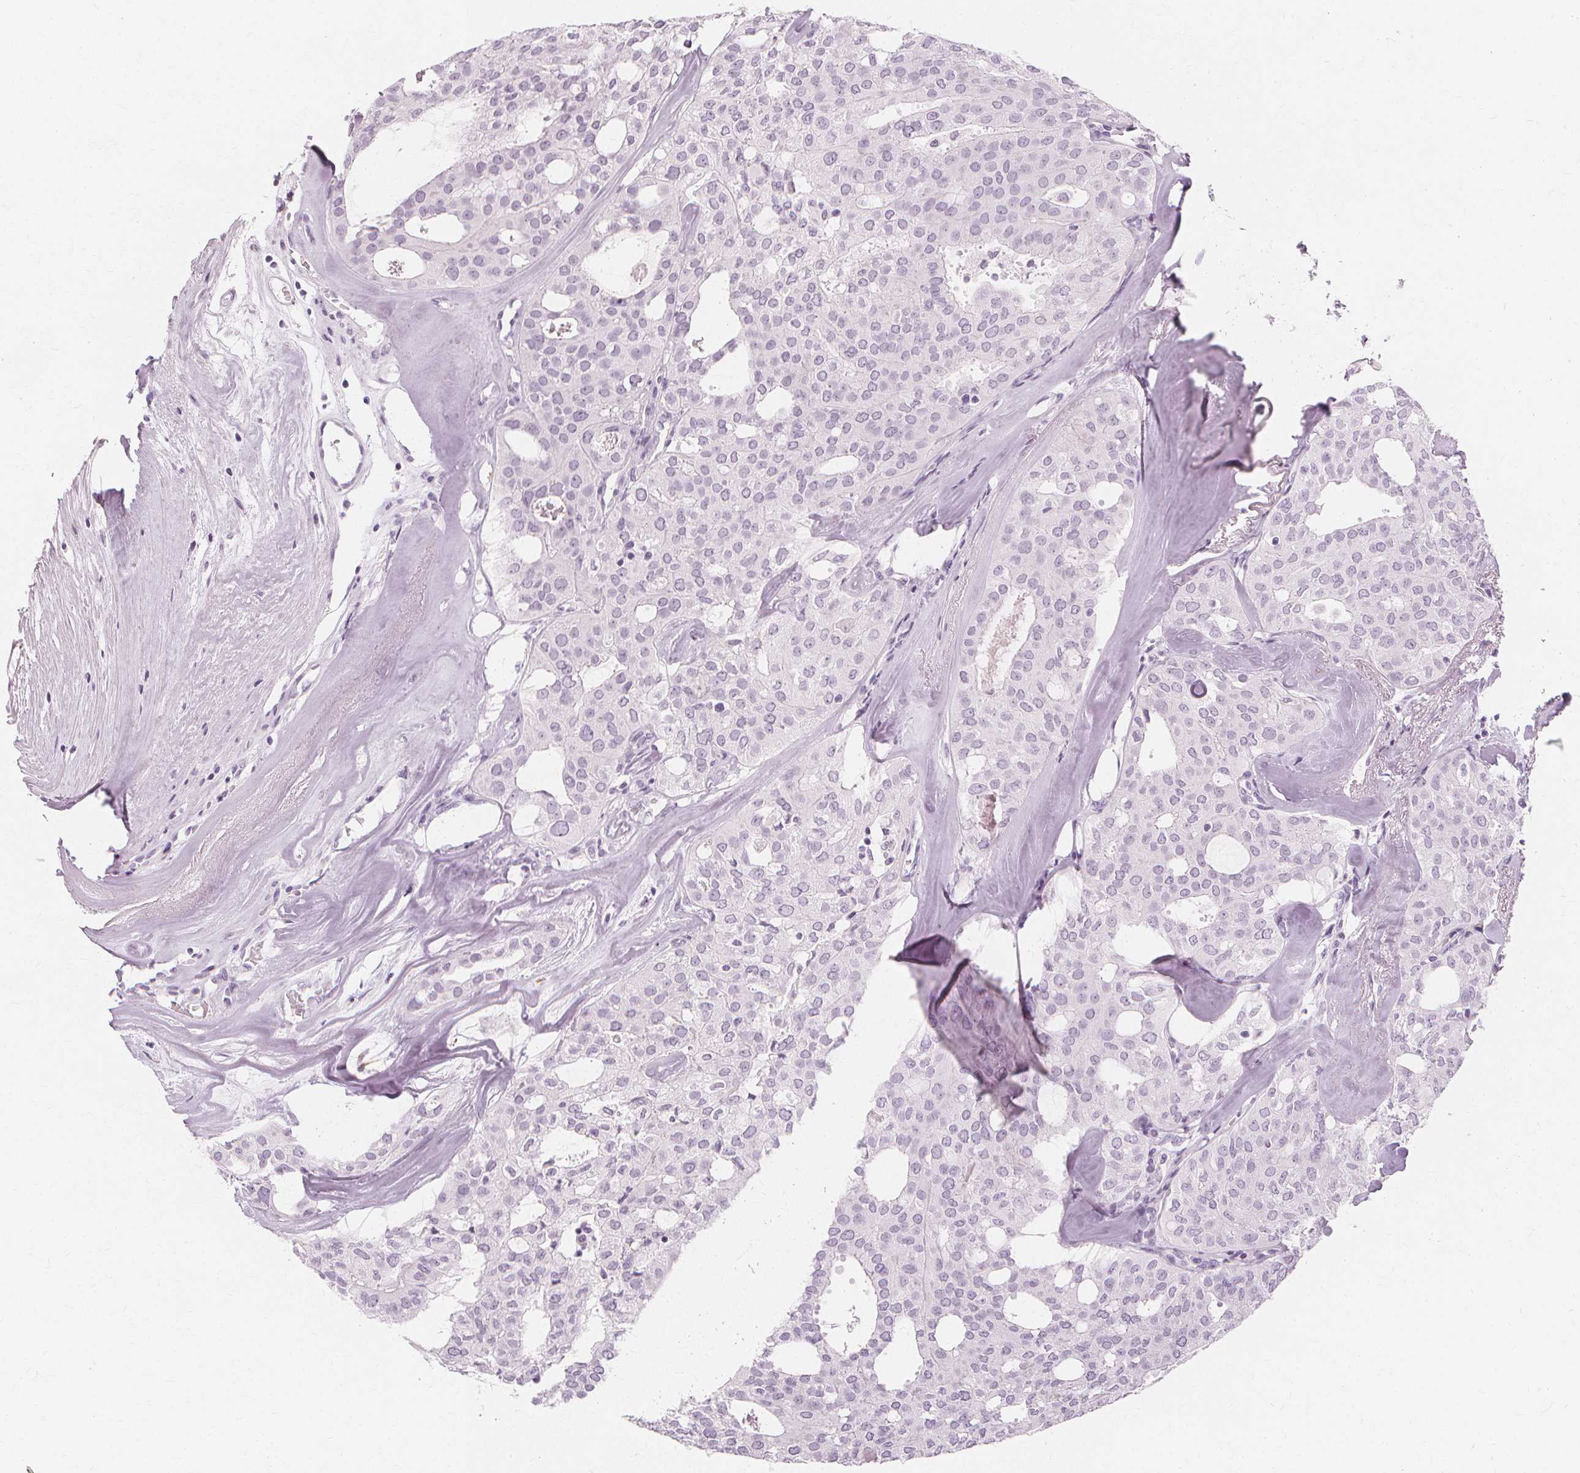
{"staining": {"intensity": "negative", "quantity": "none", "location": "none"}, "tissue": "thyroid cancer", "cell_type": "Tumor cells", "image_type": "cancer", "snomed": [{"axis": "morphology", "description": "Follicular adenoma carcinoma, NOS"}, {"axis": "topography", "description": "Thyroid gland"}], "caption": "IHC histopathology image of thyroid follicular adenoma carcinoma stained for a protein (brown), which reveals no staining in tumor cells.", "gene": "TFF1", "patient": {"sex": "male", "age": 75}}